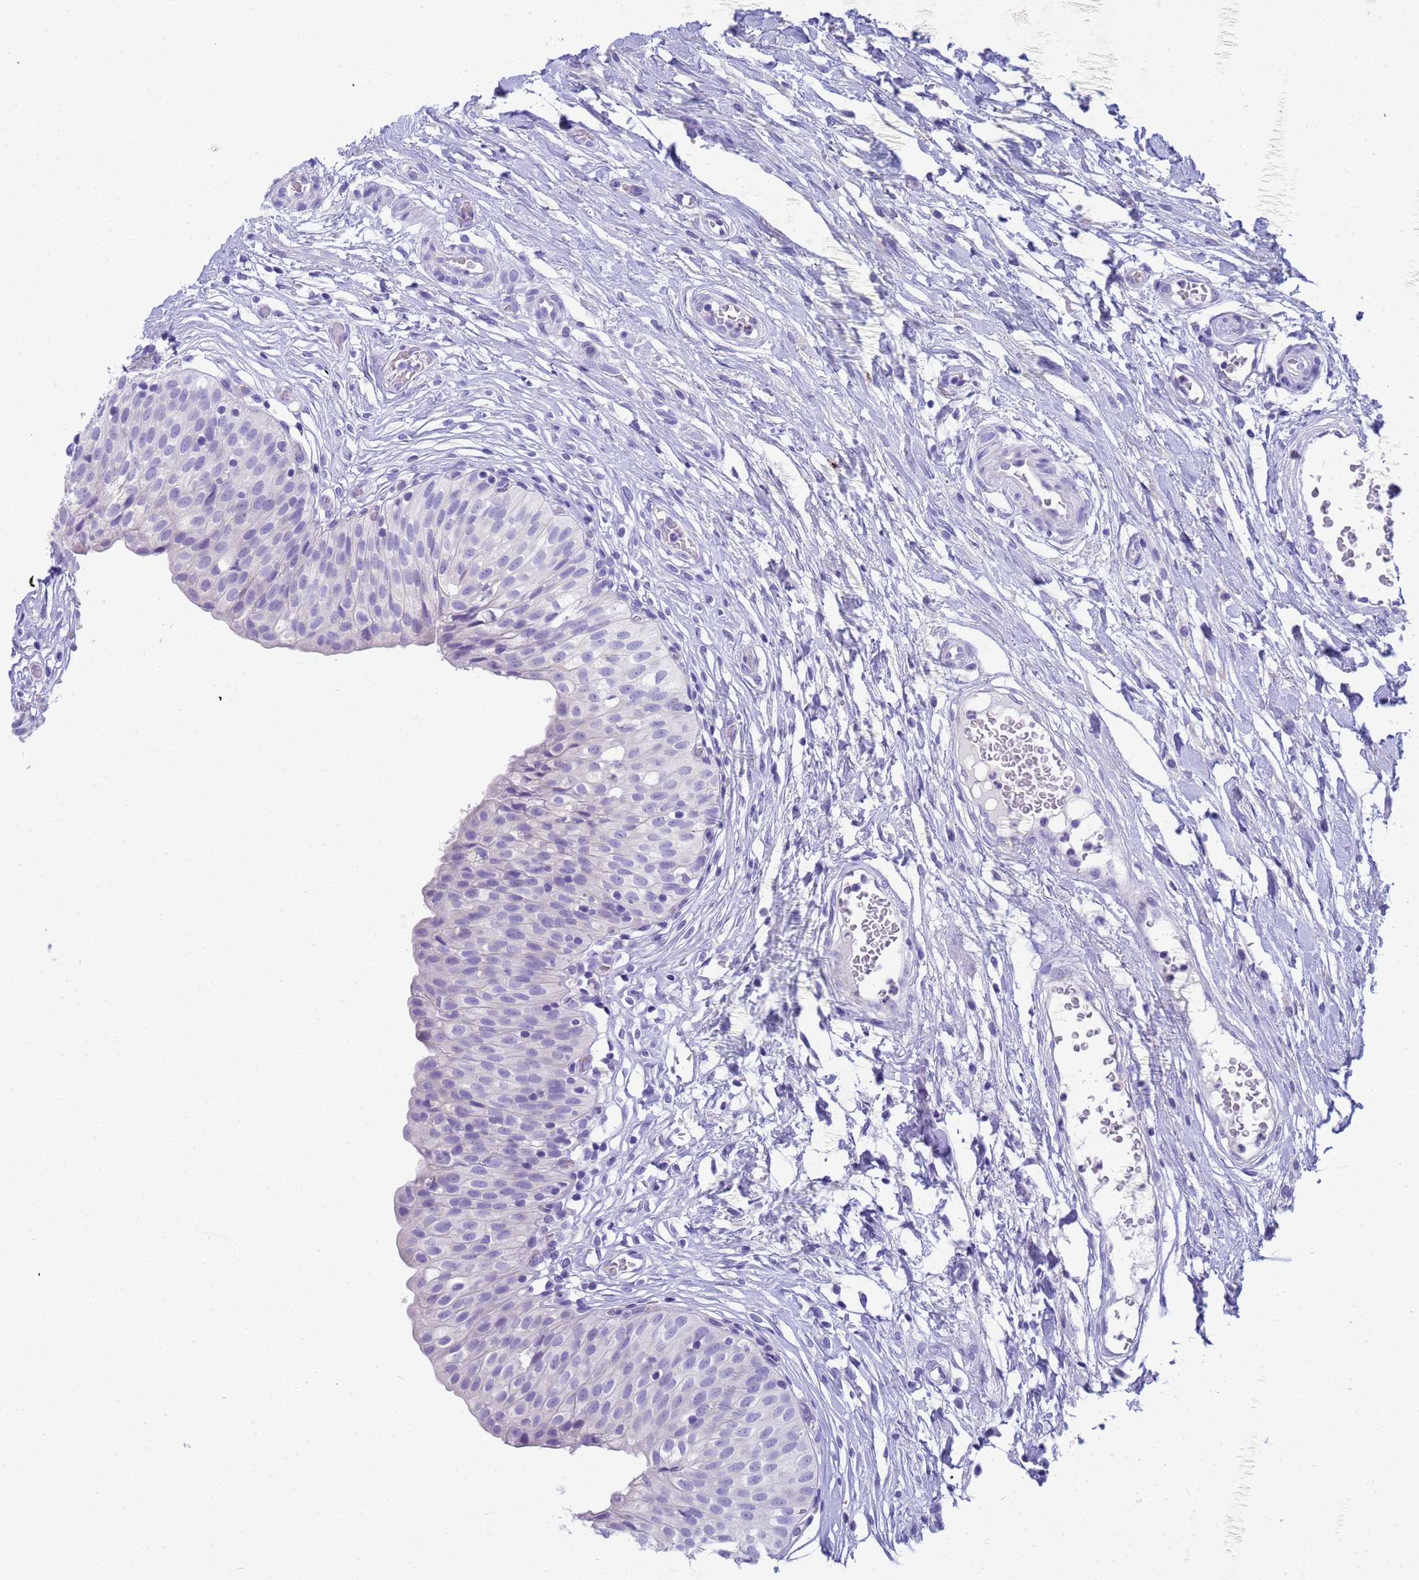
{"staining": {"intensity": "negative", "quantity": "none", "location": "none"}, "tissue": "urinary bladder", "cell_type": "Urothelial cells", "image_type": "normal", "snomed": [{"axis": "morphology", "description": "Normal tissue, NOS"}, {"axis": "topography", "description": "Urinary bladder"}], "caption": "DAB (3,3'-diaminobenzidine) immunohistochemical staining of unremarkable human urinary bladder exhibits no significant positivity in urothelial cells. (Brightfield microscopy of DAB (3,3'-diaminobenzidine) IHC at high magnification).", "gene": "RNASE2", "patient": {"sex": "male", "age": 55}}